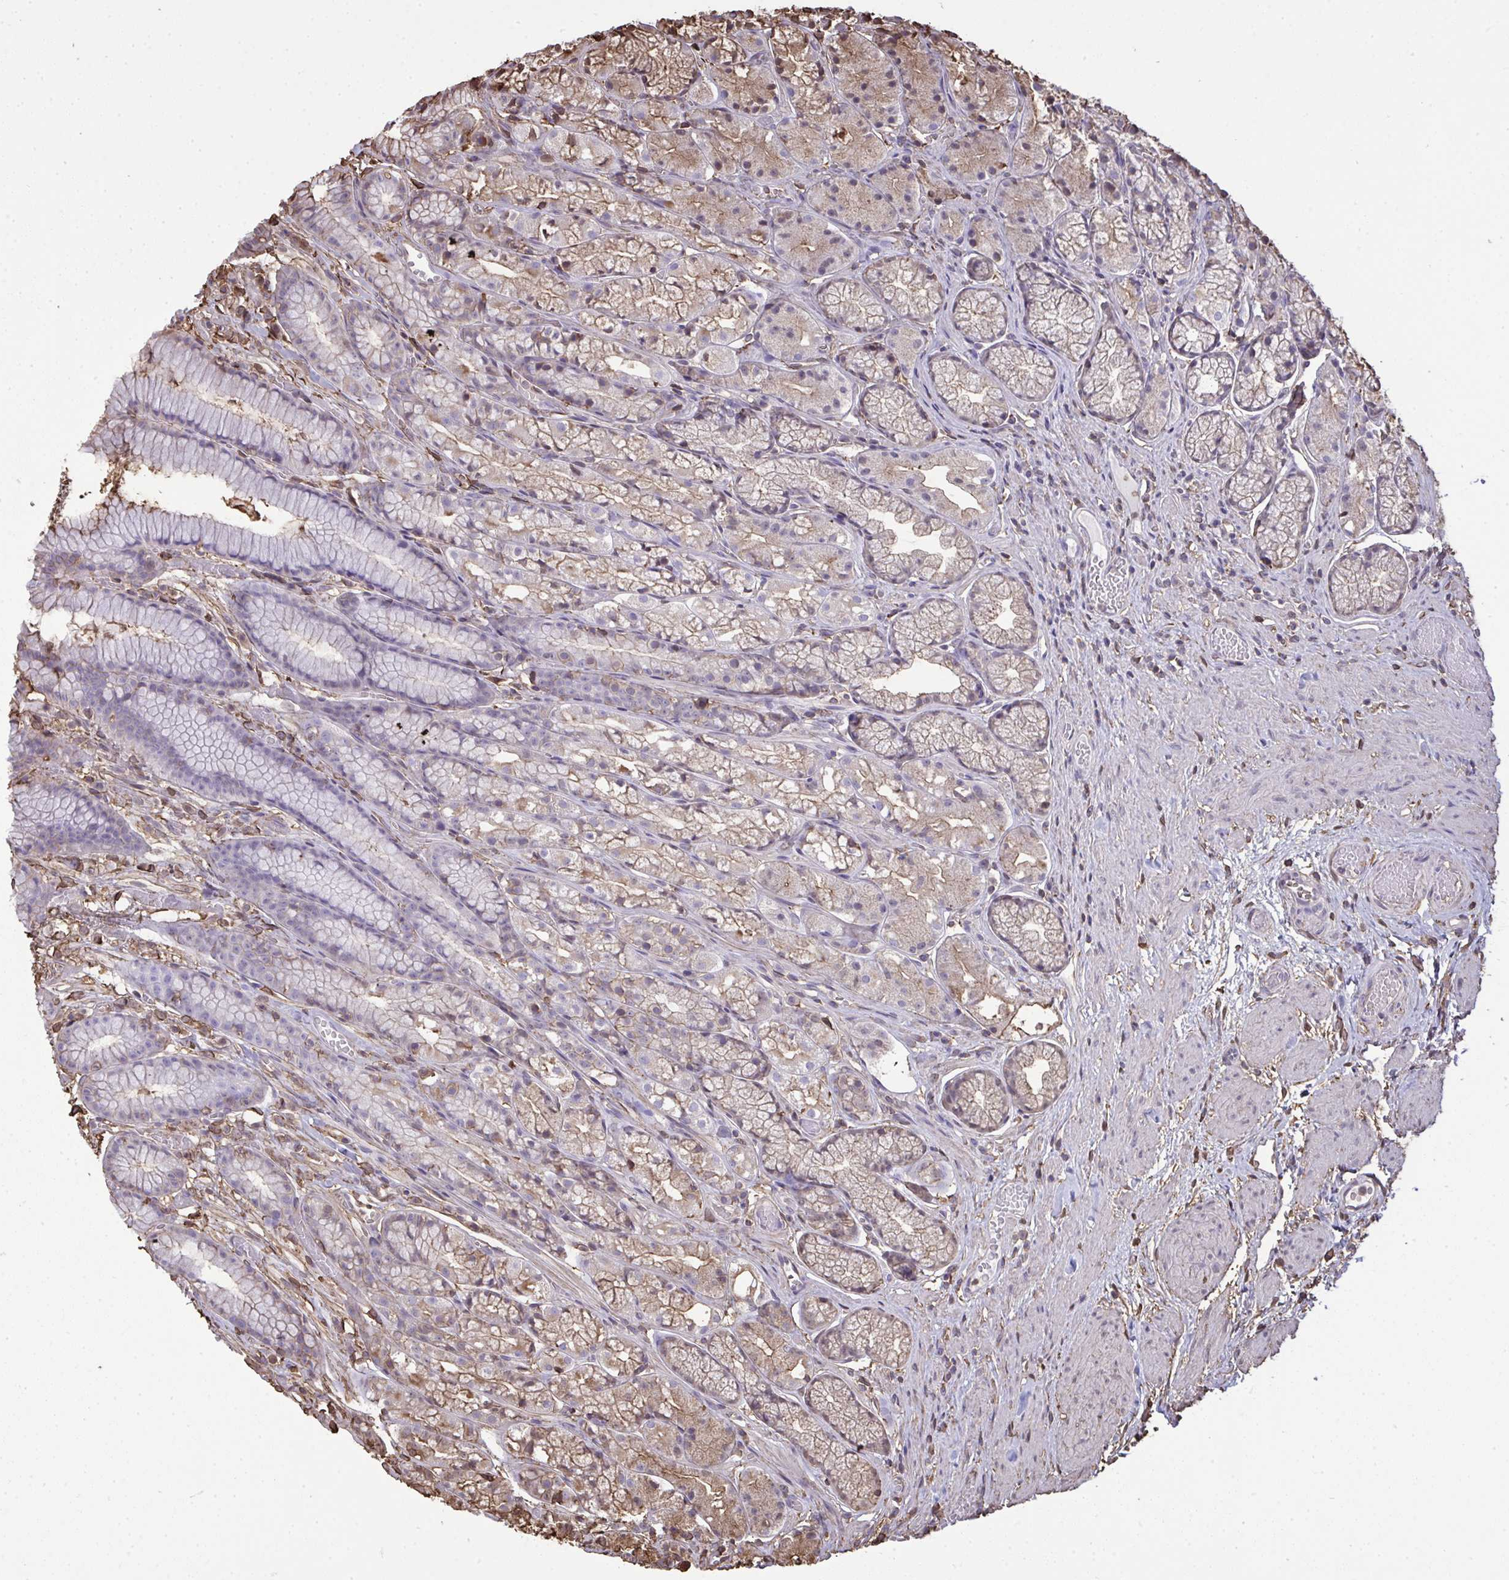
{"staining": {"intensity": "moderate", "quantity": "<25%", "location": "cytoplasmic/membranous"}, "tissue": "stomach", "cell_type": "Glandular cells", "image_type": "normal", "snomed": [{"axis": "morphology", "description": "Normal tissue, NOS"}, {"axis": "topography", "description": "Smooth muscle"}, {"axis": "topography", "description": "Stomach"}], "caption": "Immunohistochemistry (IHC) staining of unremarkable stomach, which exhibits low levels of moderate cytoplasmic/membranous positivity in about <25% of glandular cells indicating moderate cytoplasmic/membranous protein staining. The staining was performed using DAB (brown) for protein detection and nuclei were counterstained in hematoxylin (blue).", "gene": "ANXA5", "patient": {"sex": "male", "age": 70}}